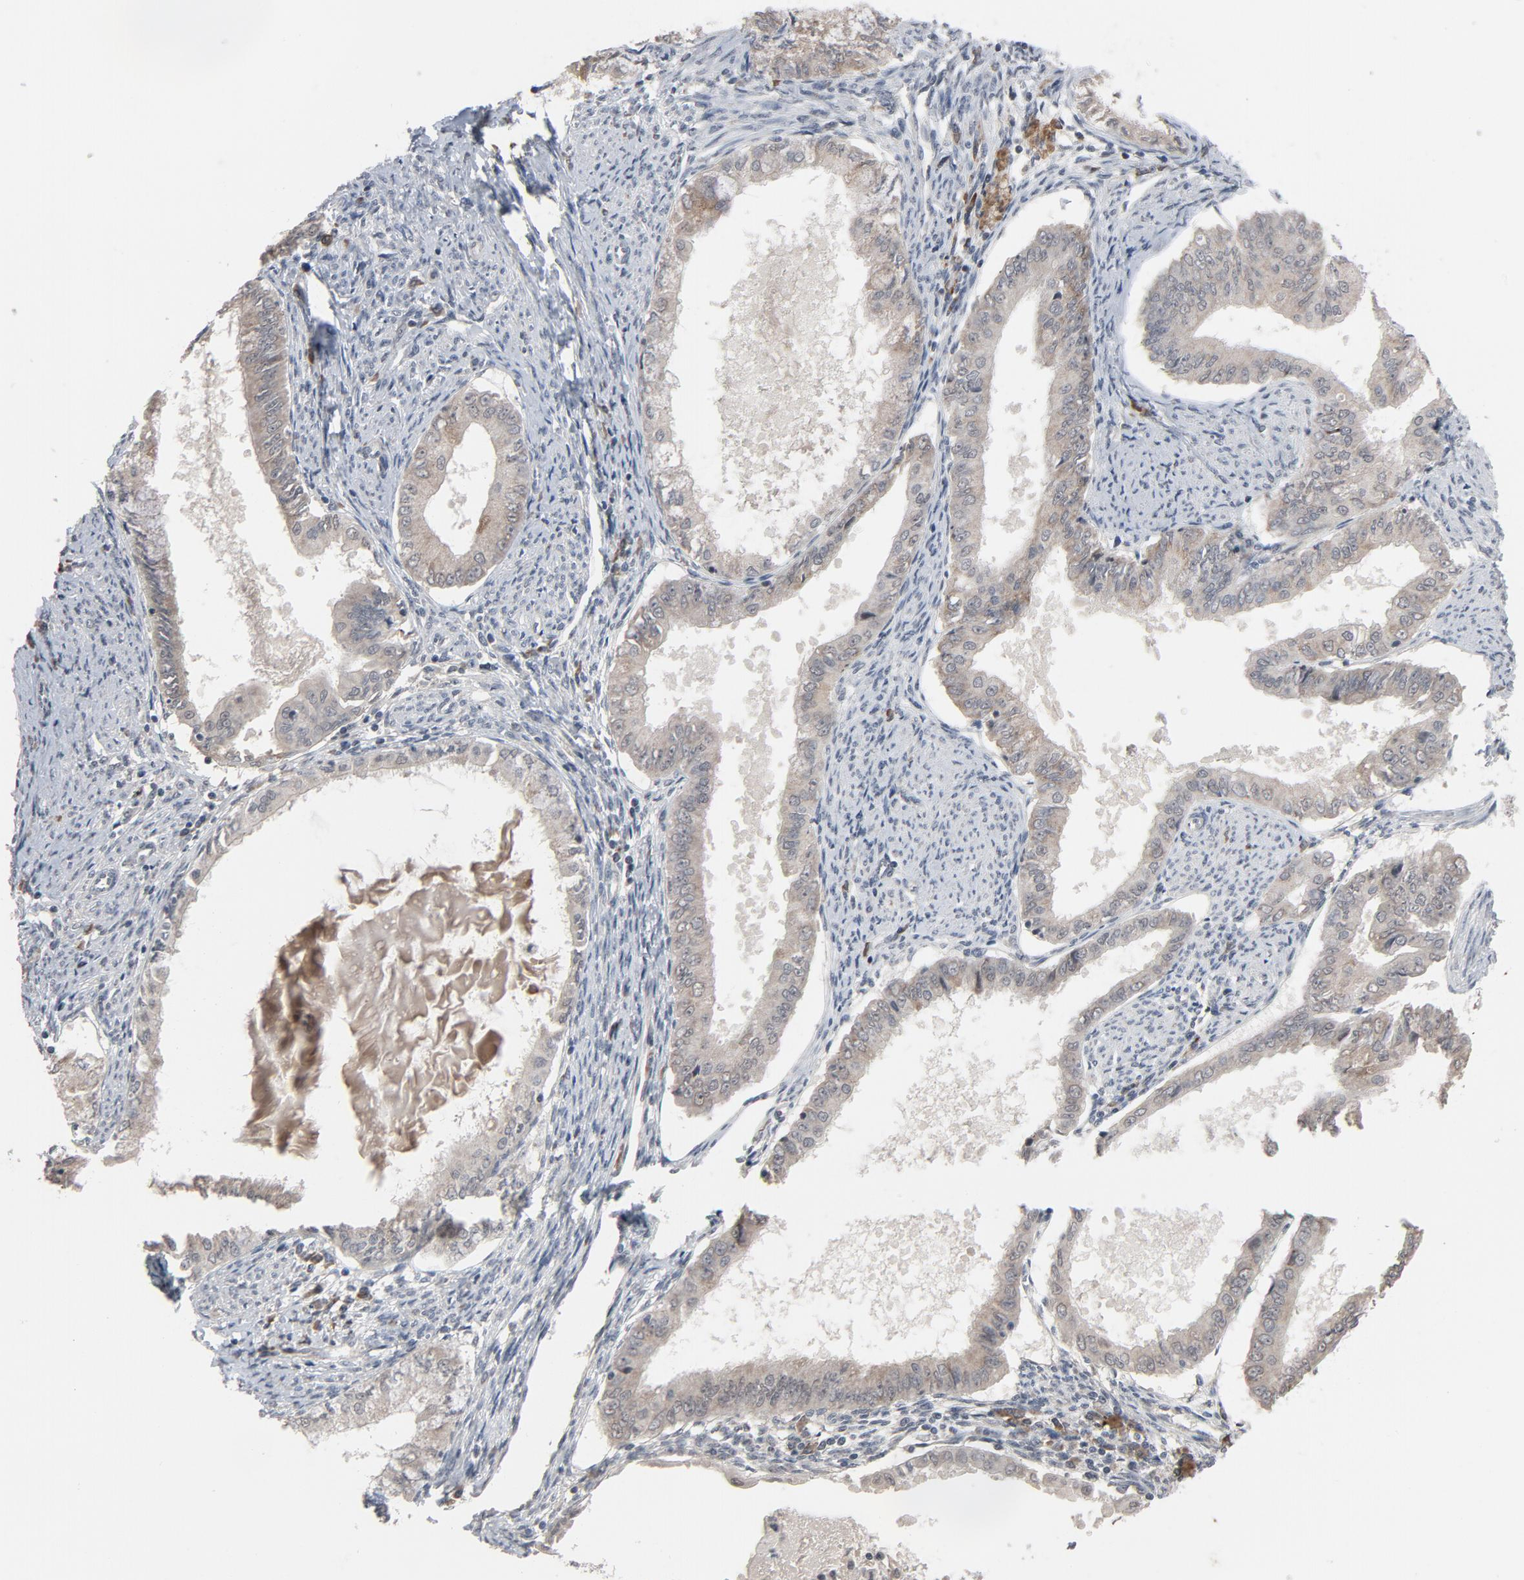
{"staining": {"intensity": "negative", "quantity": "none", "location": "none"}, "tissue": "endometrial cancer", "cell_type": "Tumor cells", "image_type": "cancer", "snomed": [{"axis": "morphology", "description": "Adenocarcinoma, NOS"}, {"axis": "topography", "description": "Endometrium"}], "caption": "This is an immunohistochemistry (IHC) photomicrograph of human endometrial cancer. There is no expression in tumor cells.", "gene": "MT3", "patient": {"sex": "female", "age": 76}}